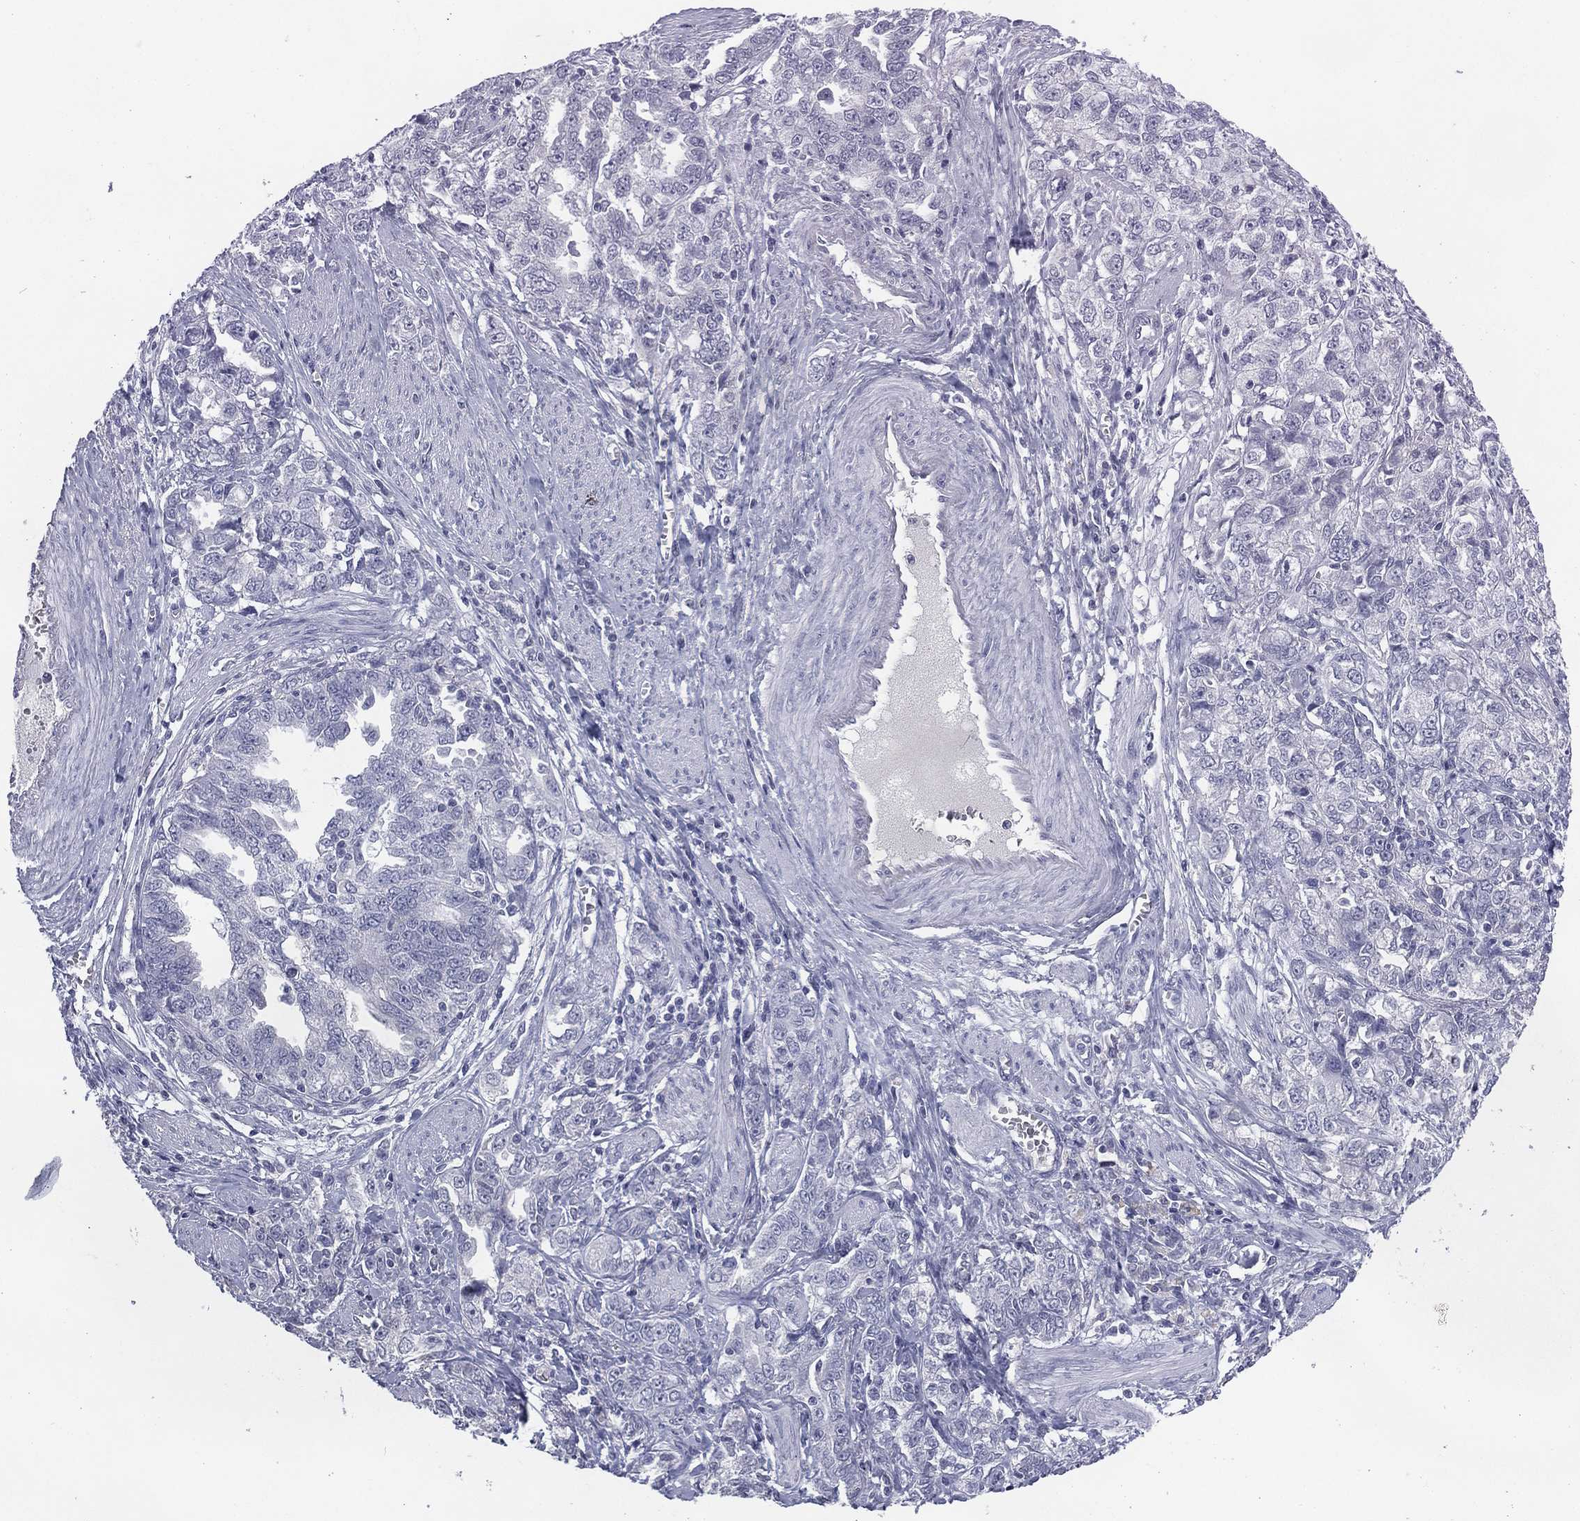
{"staining": {"intensity": "negative", "quantity": "none", "location": "none"}, "tissue": "ovarian cancer", "cell_type": "Tumor cells", "image_type": "cancer", "snomed": [{"axis": "morphology", "description": "Cystadenocarcinoma, serous, NOS"}, {"axis": "topography", "description": "Ovary"}], "caption": "Tumor cells are negative for protein expression in human ovarian cancer (serous cystadenocarcinoma).", "gene": "KRT35", "patient": {"sex": "female", "age": 51}}